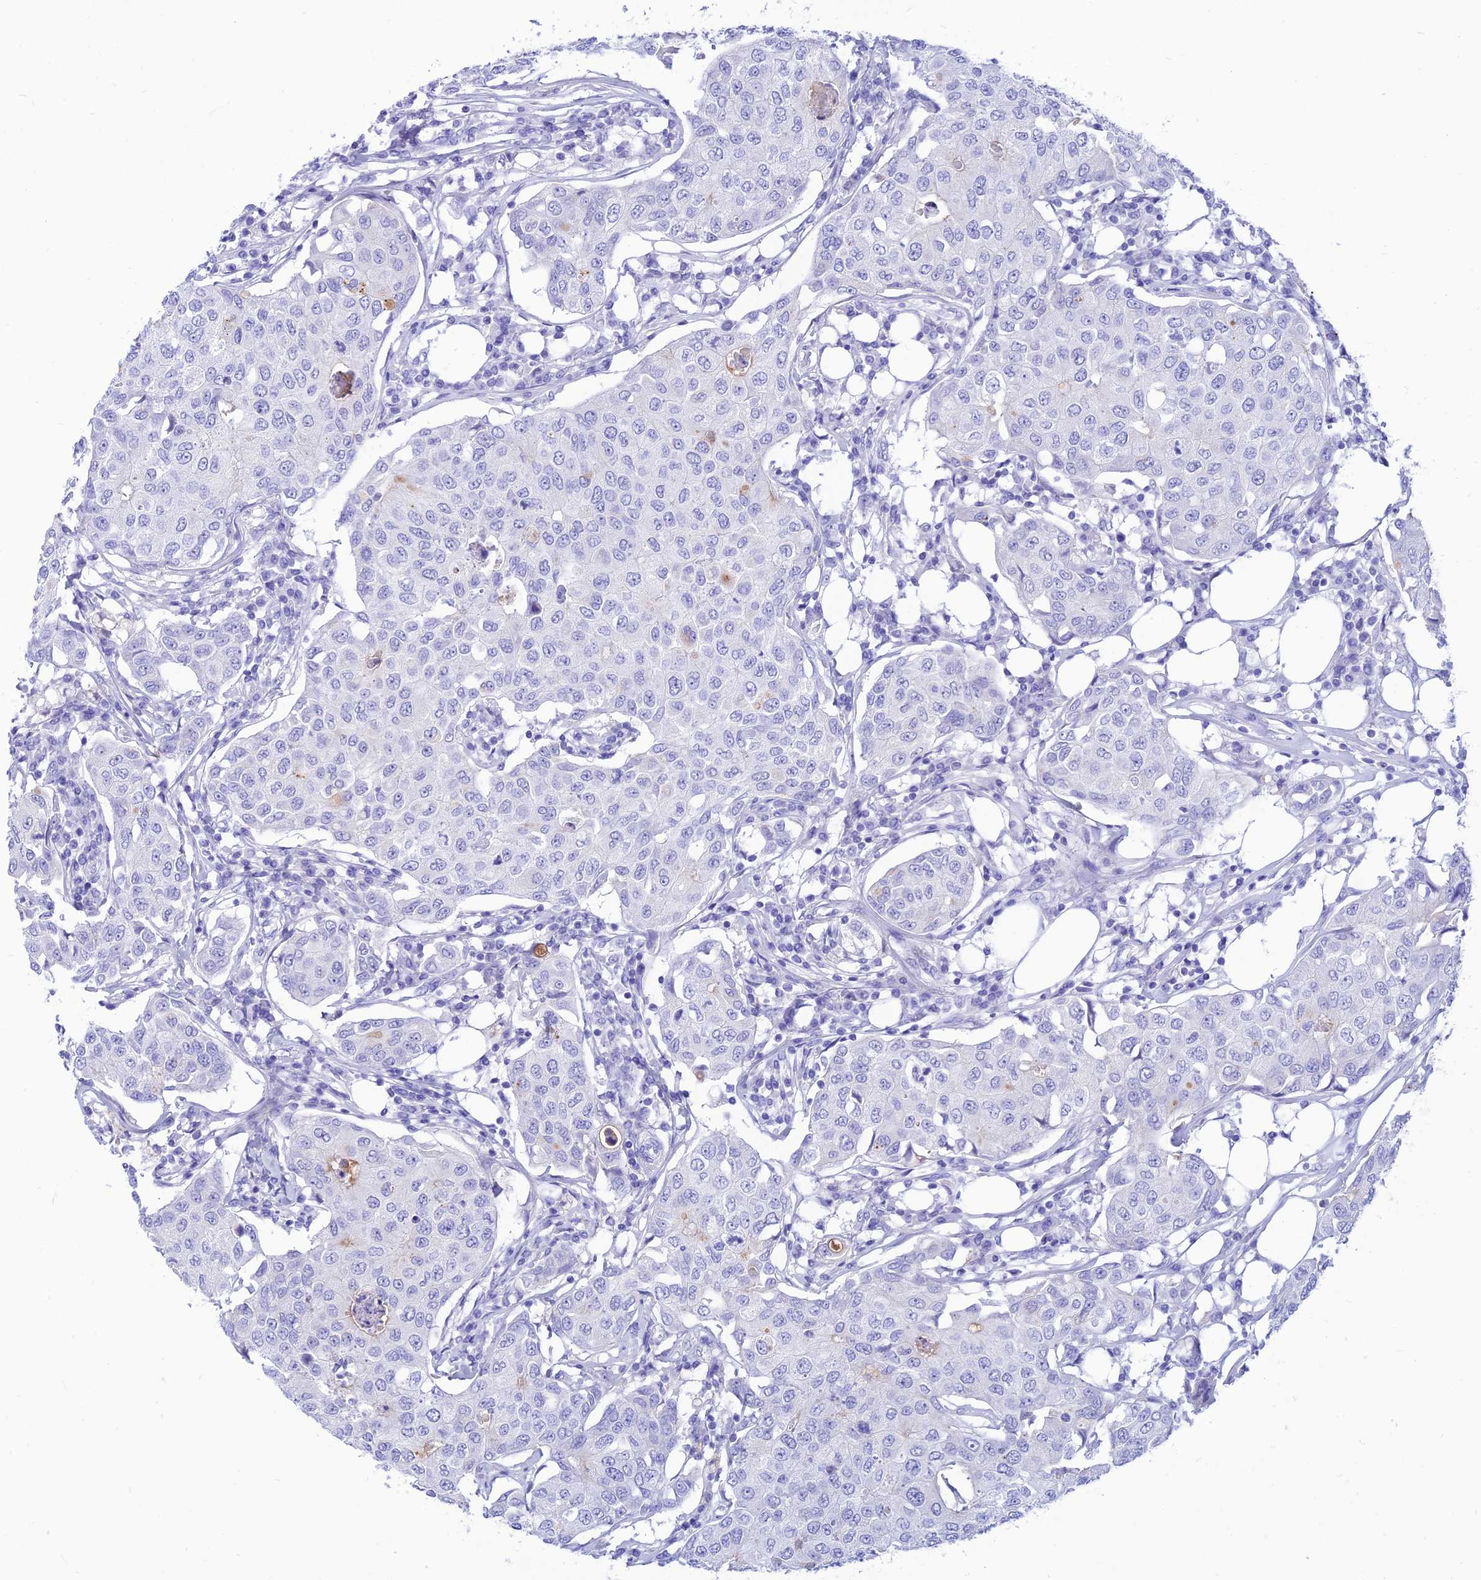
{"staining": {"intensity": "negative", "quantity": "none", "location": "none"}, "tissue": "breast cancer", "cell_type": "Tumor cells", "image_type": "cancer", "snomed": [{"axis": "morphology", "description": "Duct carcinoma"}, {"axis": "topography", "description": "Breast"}], "caption": "Tumor cells show no significant protein staining in breast cancer.", "gene": "PRNP", "patient": {"sex": "female", "age": 80}}